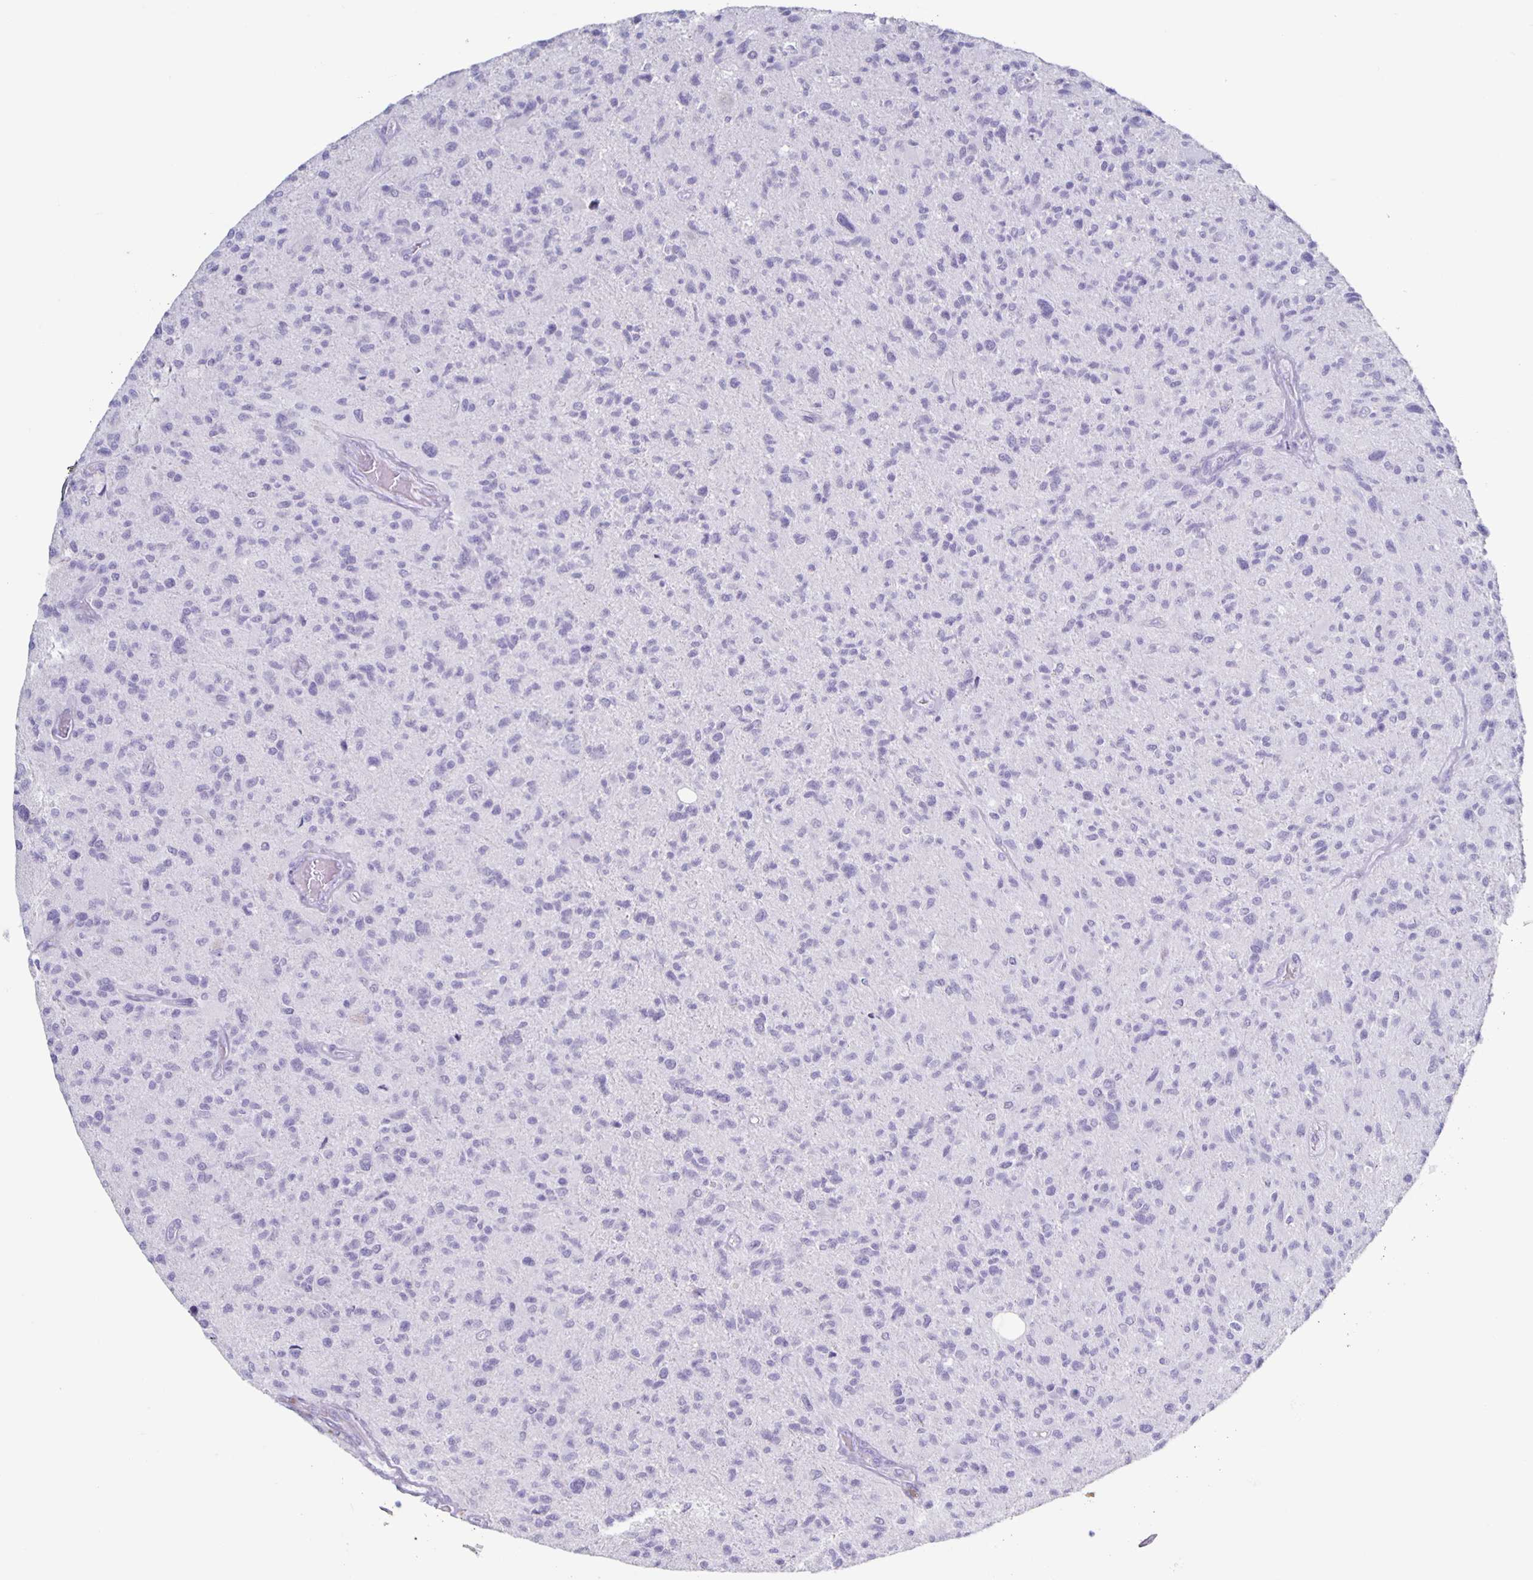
{"staining": {"intensity": "negative", "quantity": "none", "location": "none"}, "tissue": "glioma", "cell_type": "Tumor cells", "image_type": "cancer", "snomed": [{"axis": "morphology", "description": "Glioma, malignant, High grade"}, {"axis": "topography", "description": "Brain"}], "caption": "Tumor cells are negative for protein expression in human malignant glioma (high-grade). (Stains: DAB (3,3'-diaminobenzidine) immunohistochemistry (IHC) with hematoxylin counter stain, Microscopy: brightfield microscopy at high magnification).", "gene": "CT45A5", "patient": {"sex": "female", "age": 70}}